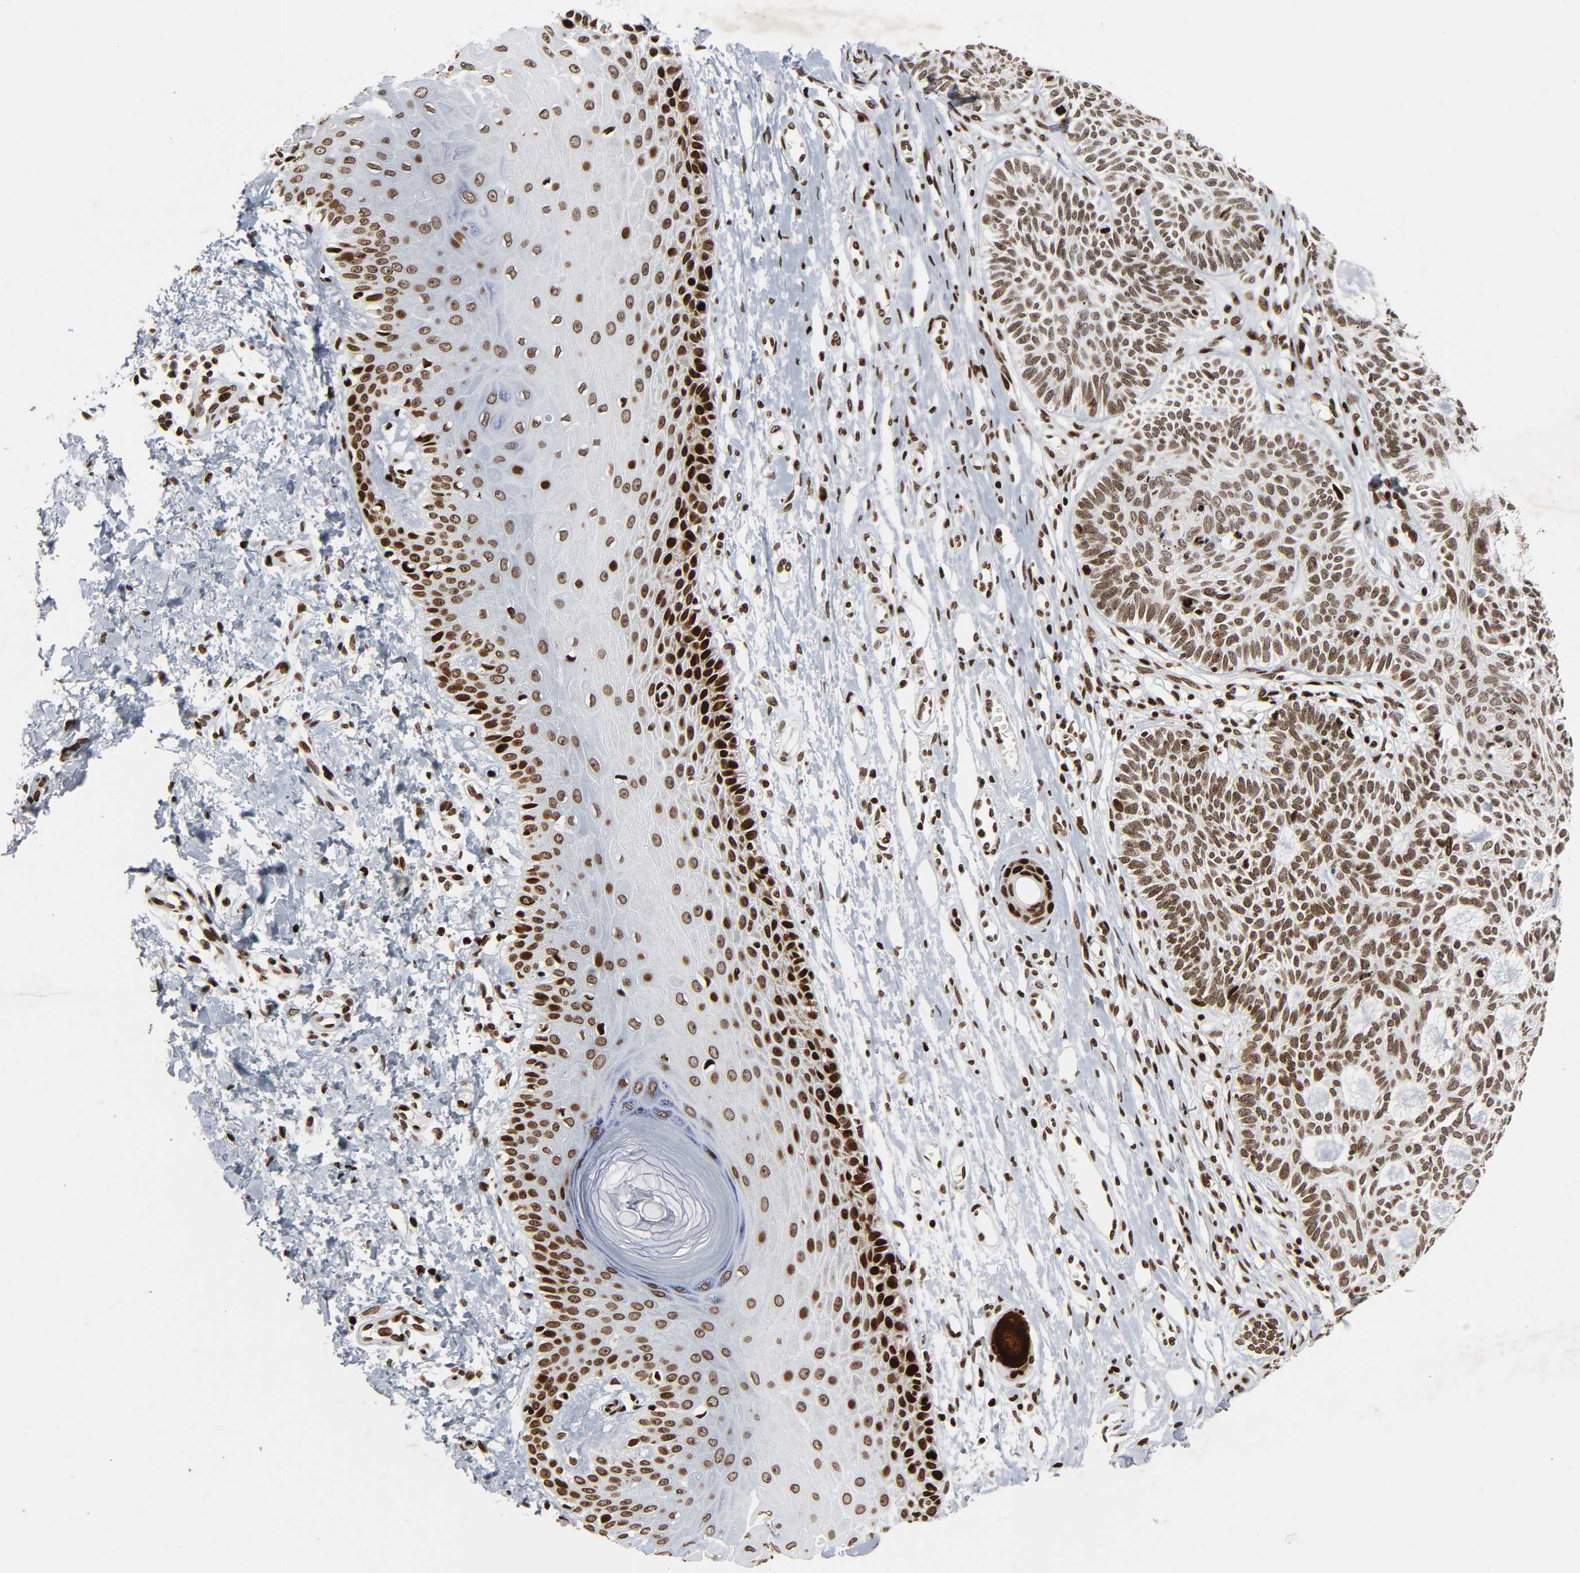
{"staining": {"intensity": "moderate", "quantity": ">75%", "location": "nuclear"}, "tissue": "skin cancer", "cell_type": "Tumor cells", "image_type": "cancer", "snomed": [{"axis": "morphology", "description": "Basal cell carcinoma"}, {"axis": "topography", "description": "Skin"}], "caption": "A high-resolution photomicrograph shows immunohistochemistry staining of skin basal cell carcinoma, which displays moderate nuclear positivity in about >75% of tumor cells.", "gene": "RXRA", "patient": {"sex": "male", "age": 67}}